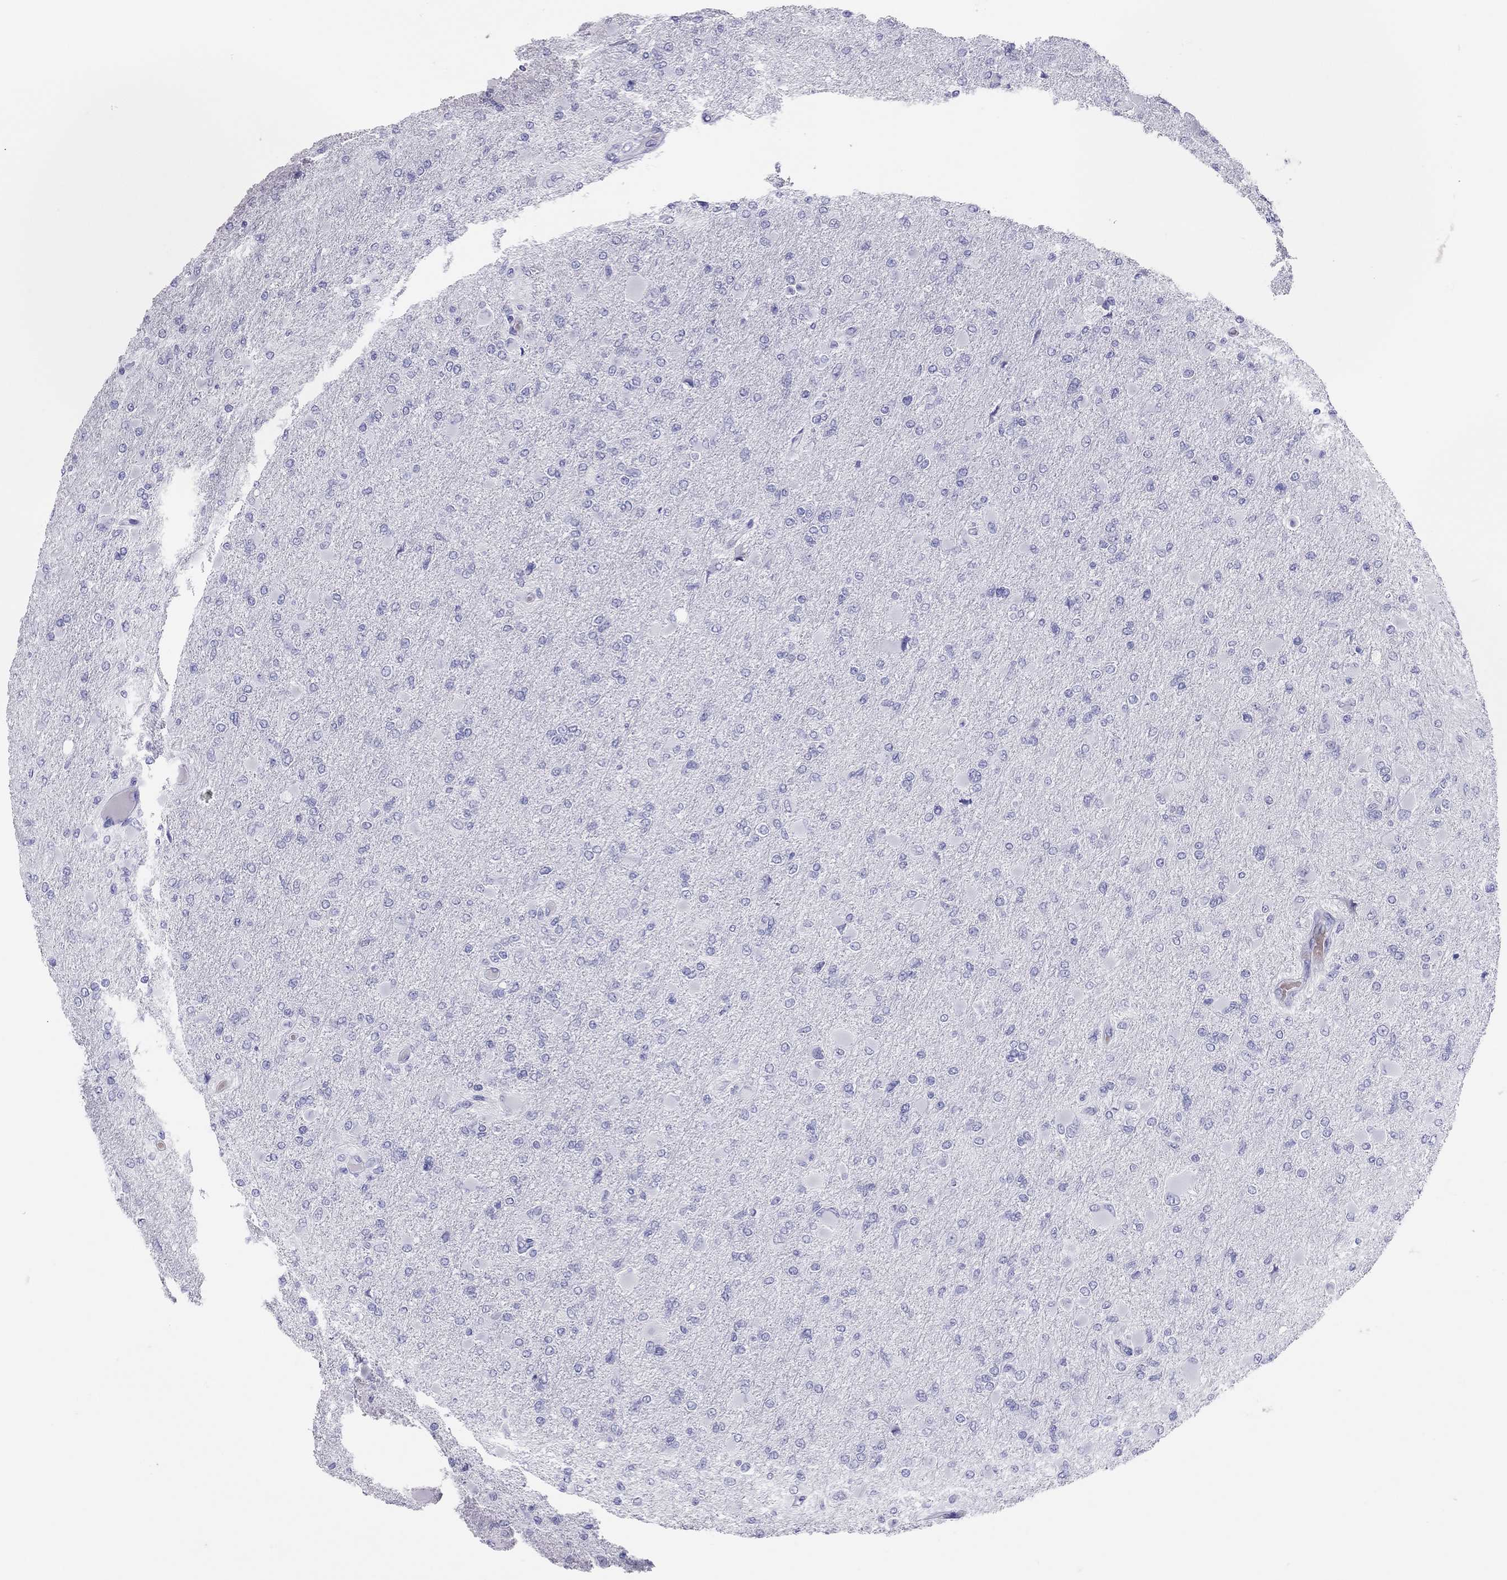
{"staining": {"intensity": "negative", "quantity": "none", "location": "none"}, "tissue": "glioma", "cell_type": "Tumor cells", "image_type": "cancer", "snomed": [{"axis": "morphology", "description": "Glioma, malignant, High grade"}, {"axis": "topography", "description": "Cerebral cortex"}], "caption": "The histopathology image exhibits no staining of tumor cells in glioma. (Immunohistochemistry (ihc), brightfield microscopy, high magnification).", "gene": "TSHB", "patient": {"sex": "female", "age": 36}}